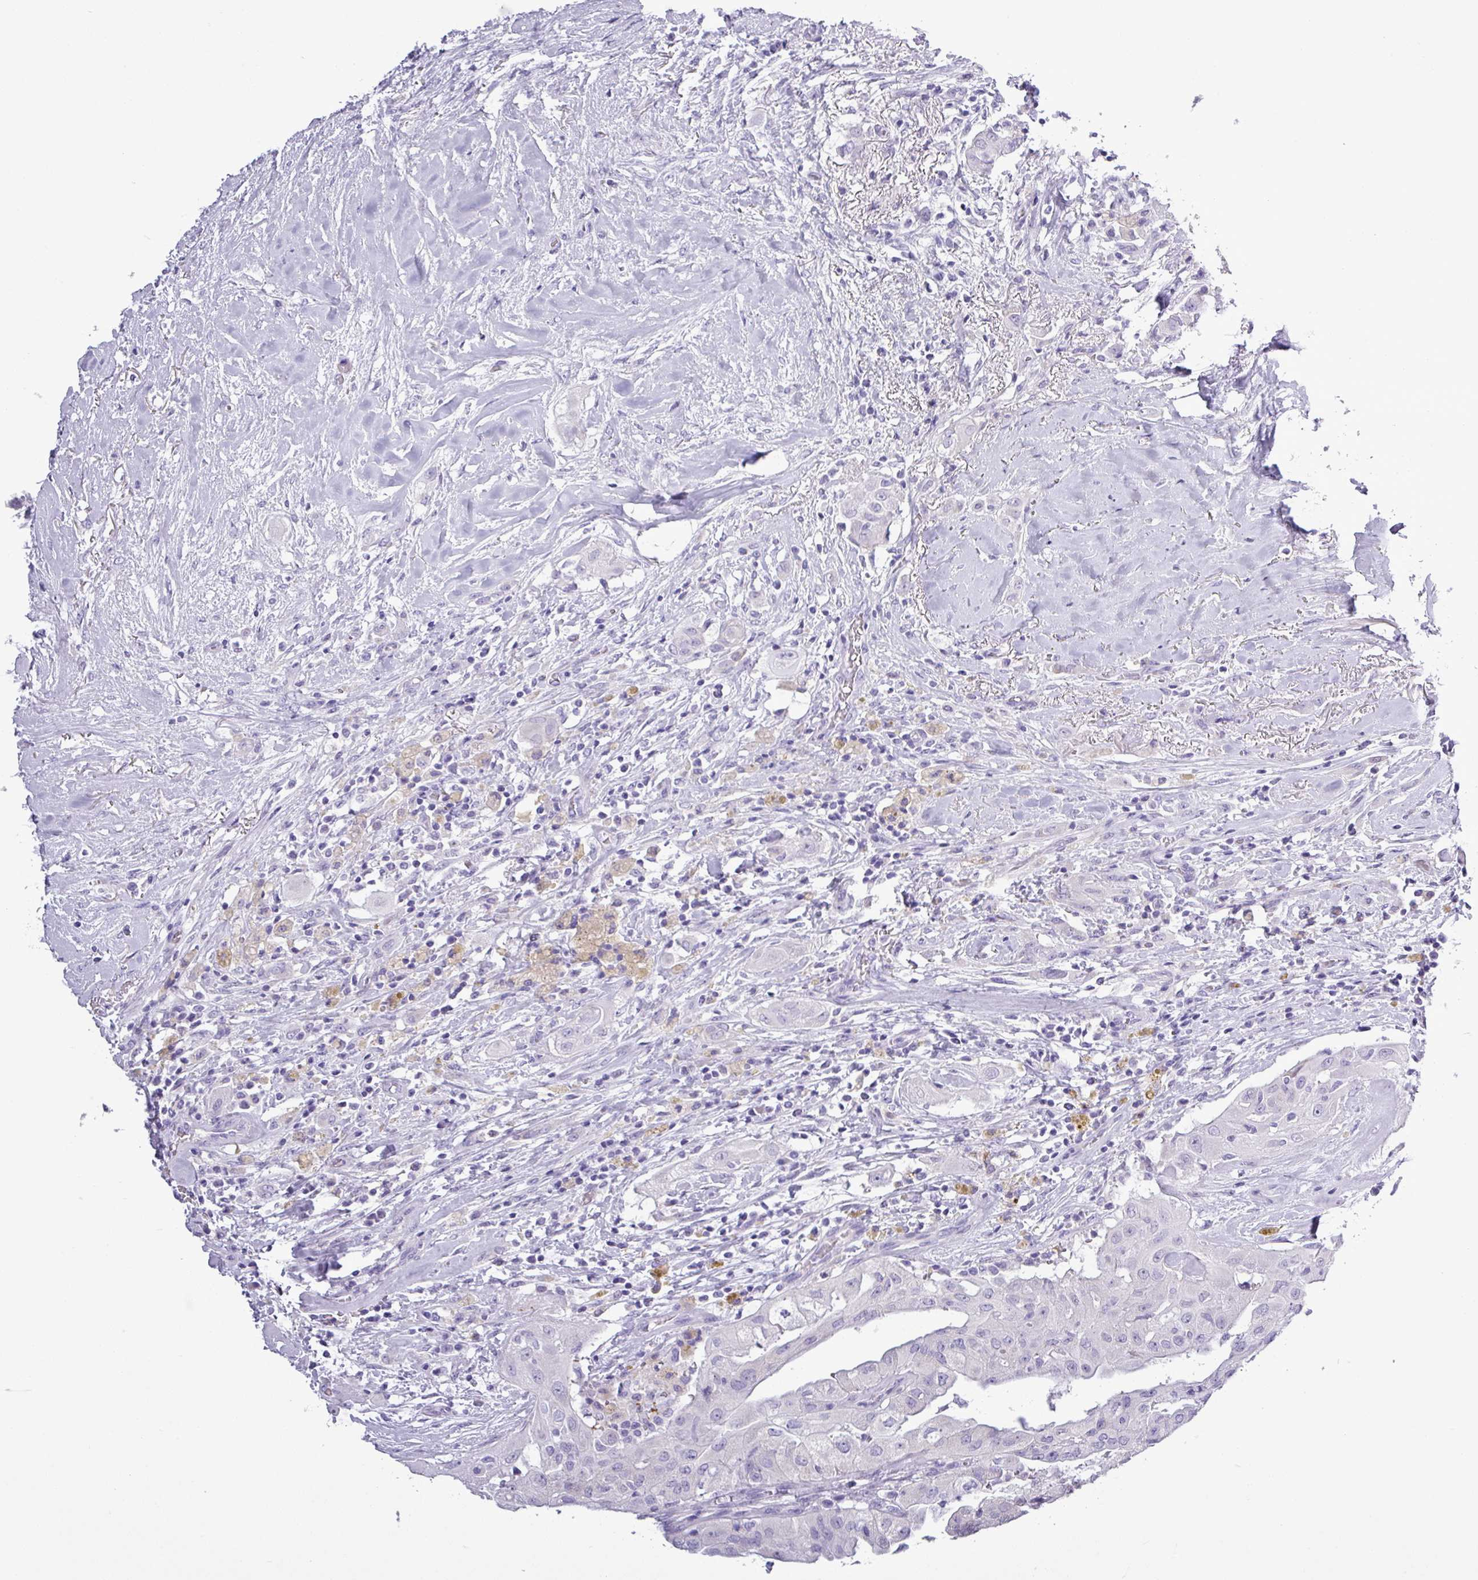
{"staining": {"intensity": "negative", "quantity": "none", "location": "none"}, "tissue": "thyroid cancer", "cell_type": "Tumor cells", "image_type": "cancer", "snomed": [{"axis": "morphology", "description": "Papillary adenocarcinoma, NOS"}, {"axis": "topography", "description": "Thyroid gland"}], "caption": "Tumor cells show no significant expression in thyroid cancer (papillary adenocarcinoma). (DAB IHC visualized using brightfield microscopy, high magnification).", "gene": "ALDH3A1", "patient": {"sex": "female", "age": 59}}